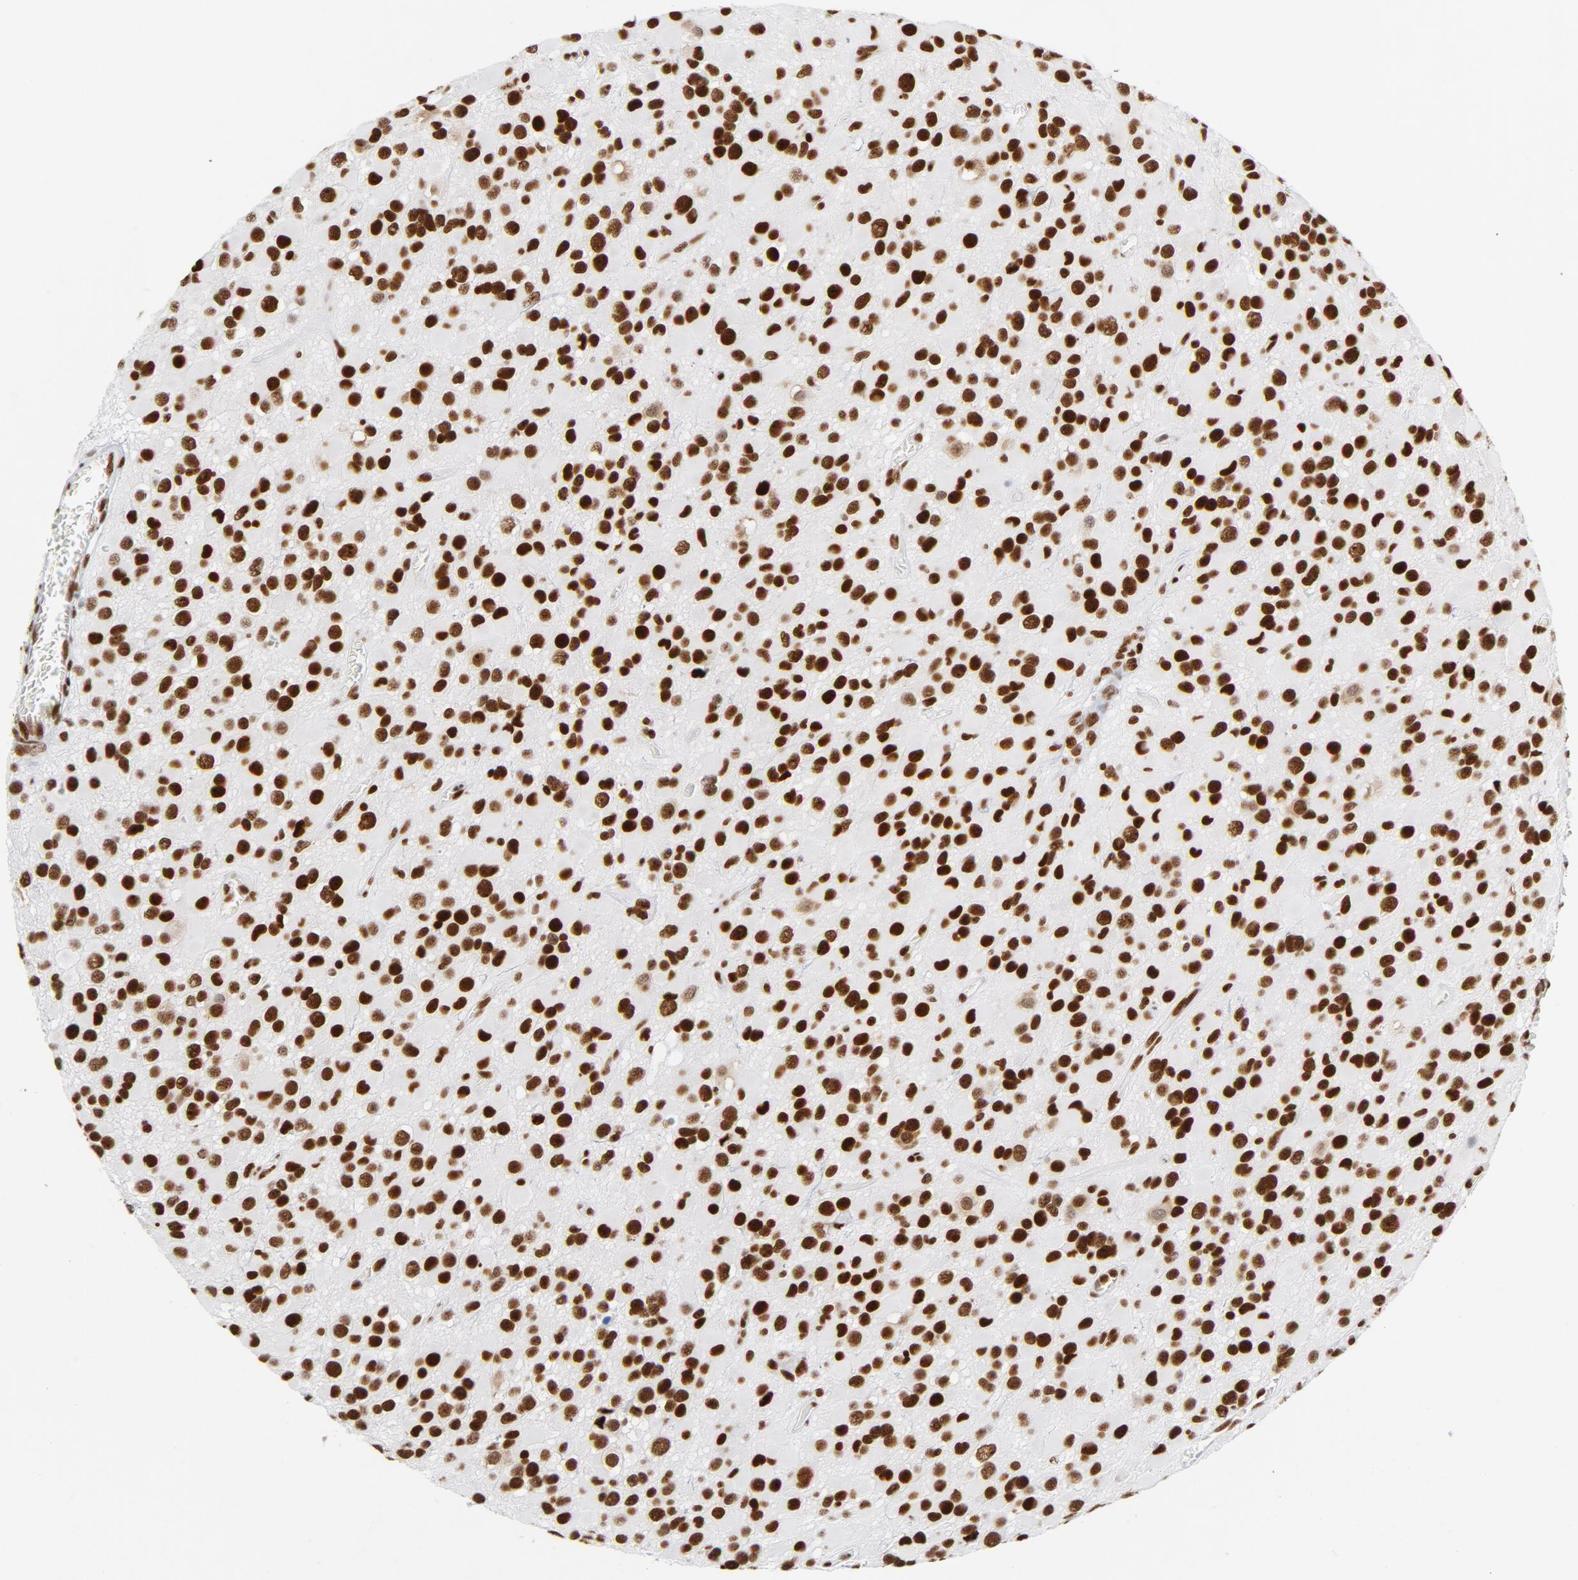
{"staining": {"intensity": "strong", "quantity": ">75%", "location": "nuclear"}, "tissue": "glioma", "cell_type": "Tumor cells", "image_type": "cancer", "snomed": [{"axis": "morphology", "description": "Glioma, malignant, Low grade"}, {"axis": "topography", "description": "Brain"}], "caption": "A brown stain labels strong nuclear expression of a protein in malignant glioma (low-grade) tumor cells.", "gene": "XRCC5", "patient": {"sex": "male", "age": 42}}